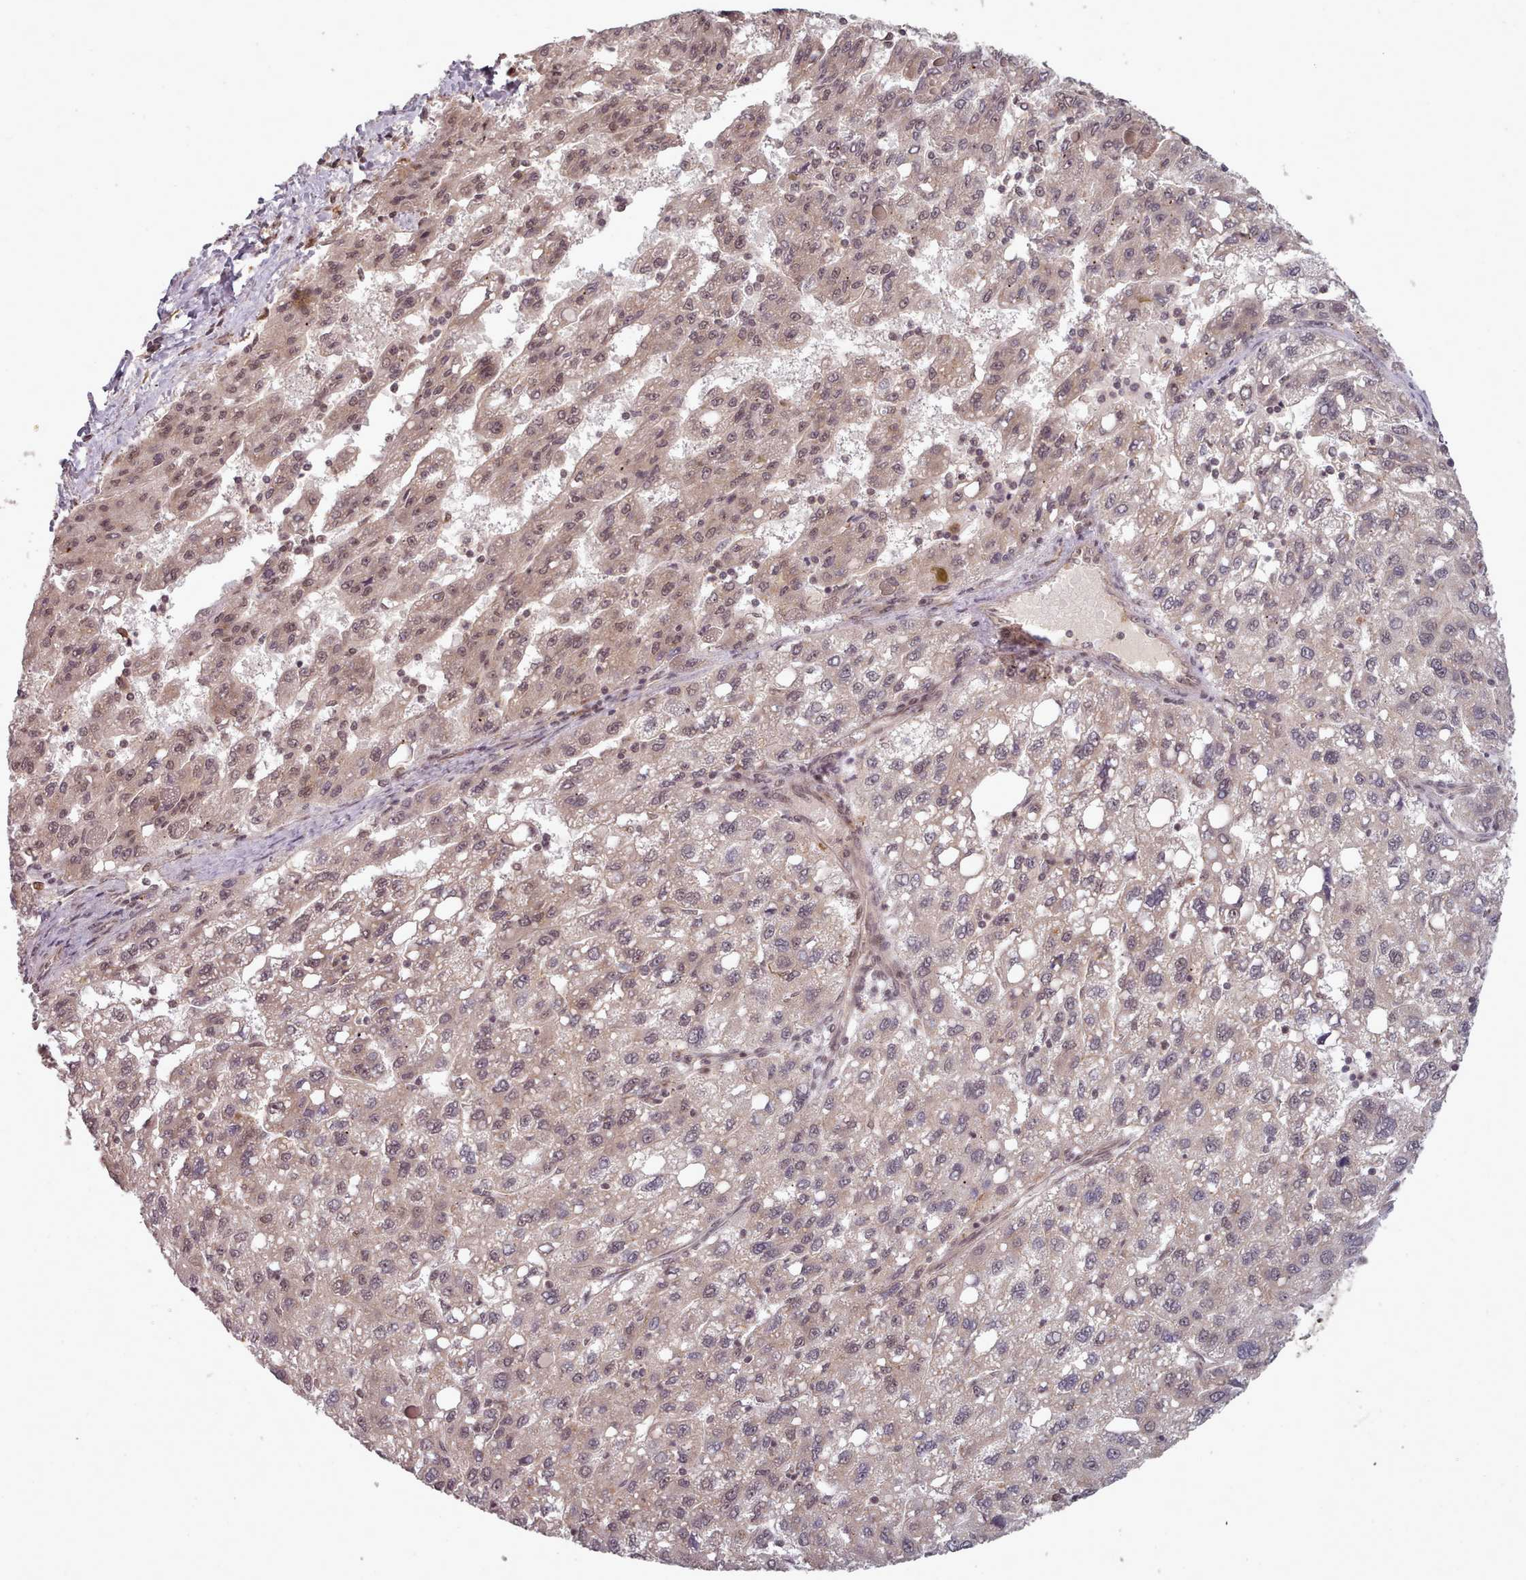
{"staining": {"intensity": "weak", "quantity": ">75%", "location": "cytoplasmic/membranous,nuclear"}, "tissue": "liver cancer", "cell_type": "Tumor cells", "image_type": "cancer", "snomed": [{"axis": "morphology", "description": "Carcinoma, Hepatocellular, NOS"}, {"axis": "topography", "description": "Liver"}], "caption": "Weak cytoplasmic/membranous and nuclear protein staining is seen in about >75% of tumor cells in liver cancer.", "gene": "DHX8", "patient": {"sex": "female", "age": 82}}